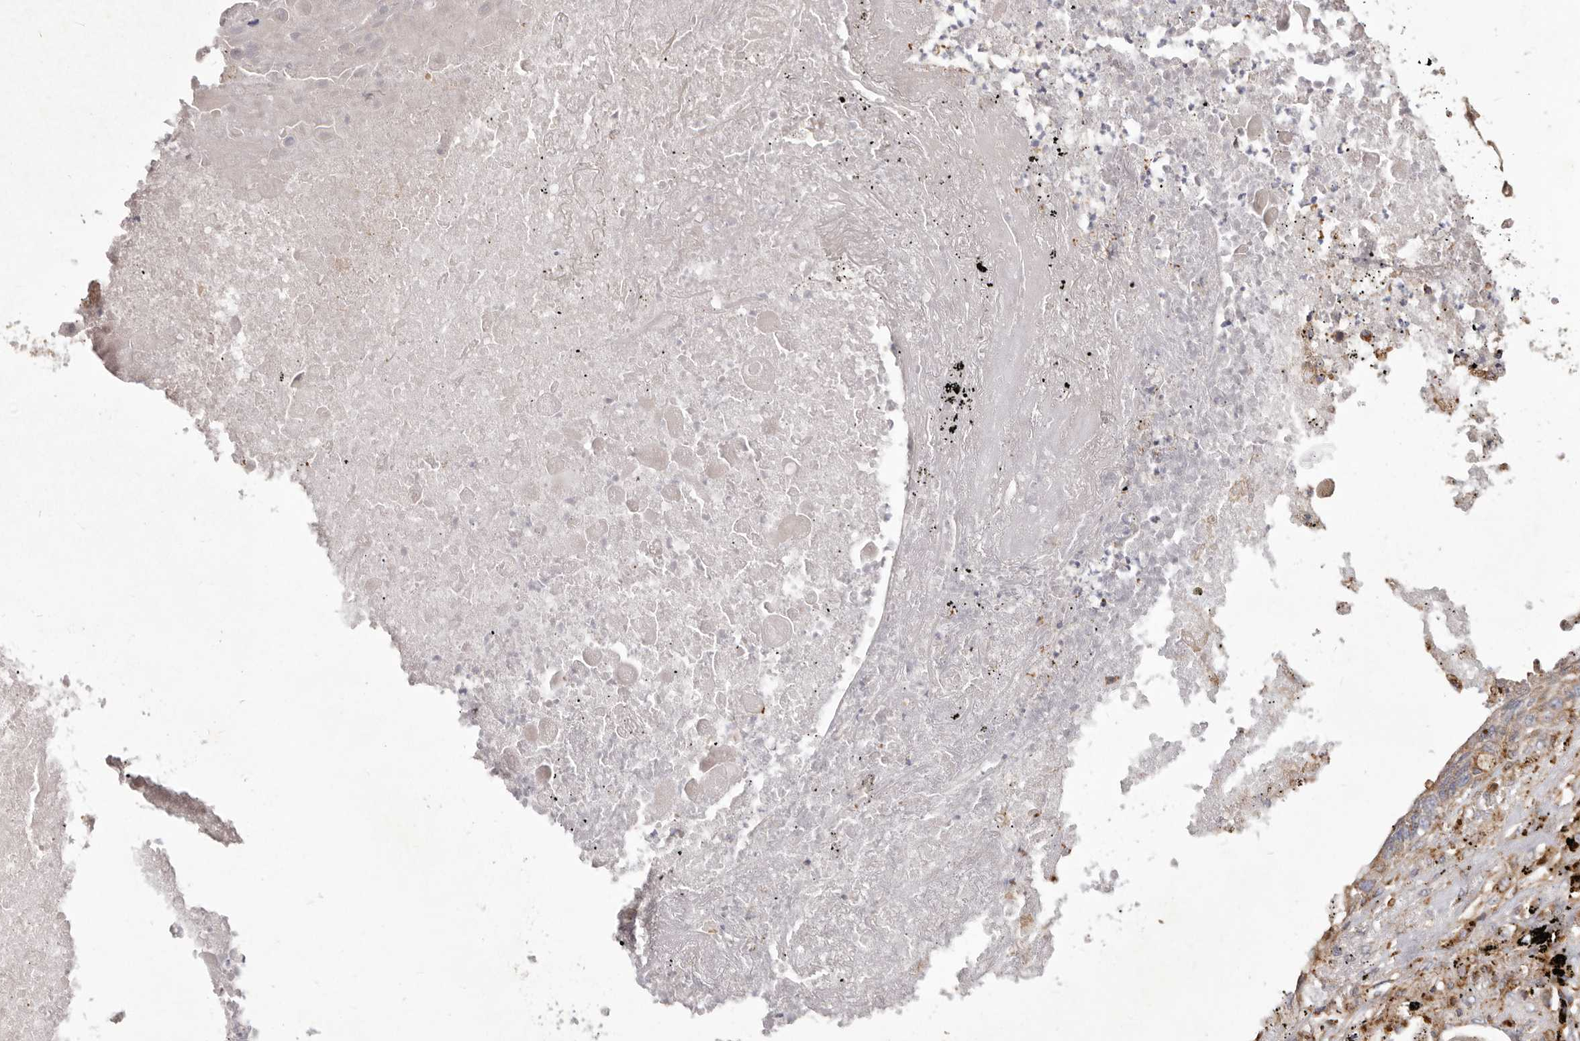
{"staining": {"intensity": "weak", "quantity": ">75%", "location": "cytoplasmic/membranous"}, "tissue": "lung cancer", "cell_type": "Tumor cells", "image_type": "cancer", "snomed": [{"axis": "morphology", "description": "Squamous cell carcinoma, NOS"}, {"axis": "topography", "description": "Lung"}], "caption": "Weak cytoplasmic/membranous protein positivity is appreciated in approximately >75% of tumor cells in squamous cell carcinoma (lung).", "gene": "NUP43", "patient": {"sex": "female", "age": 63}}